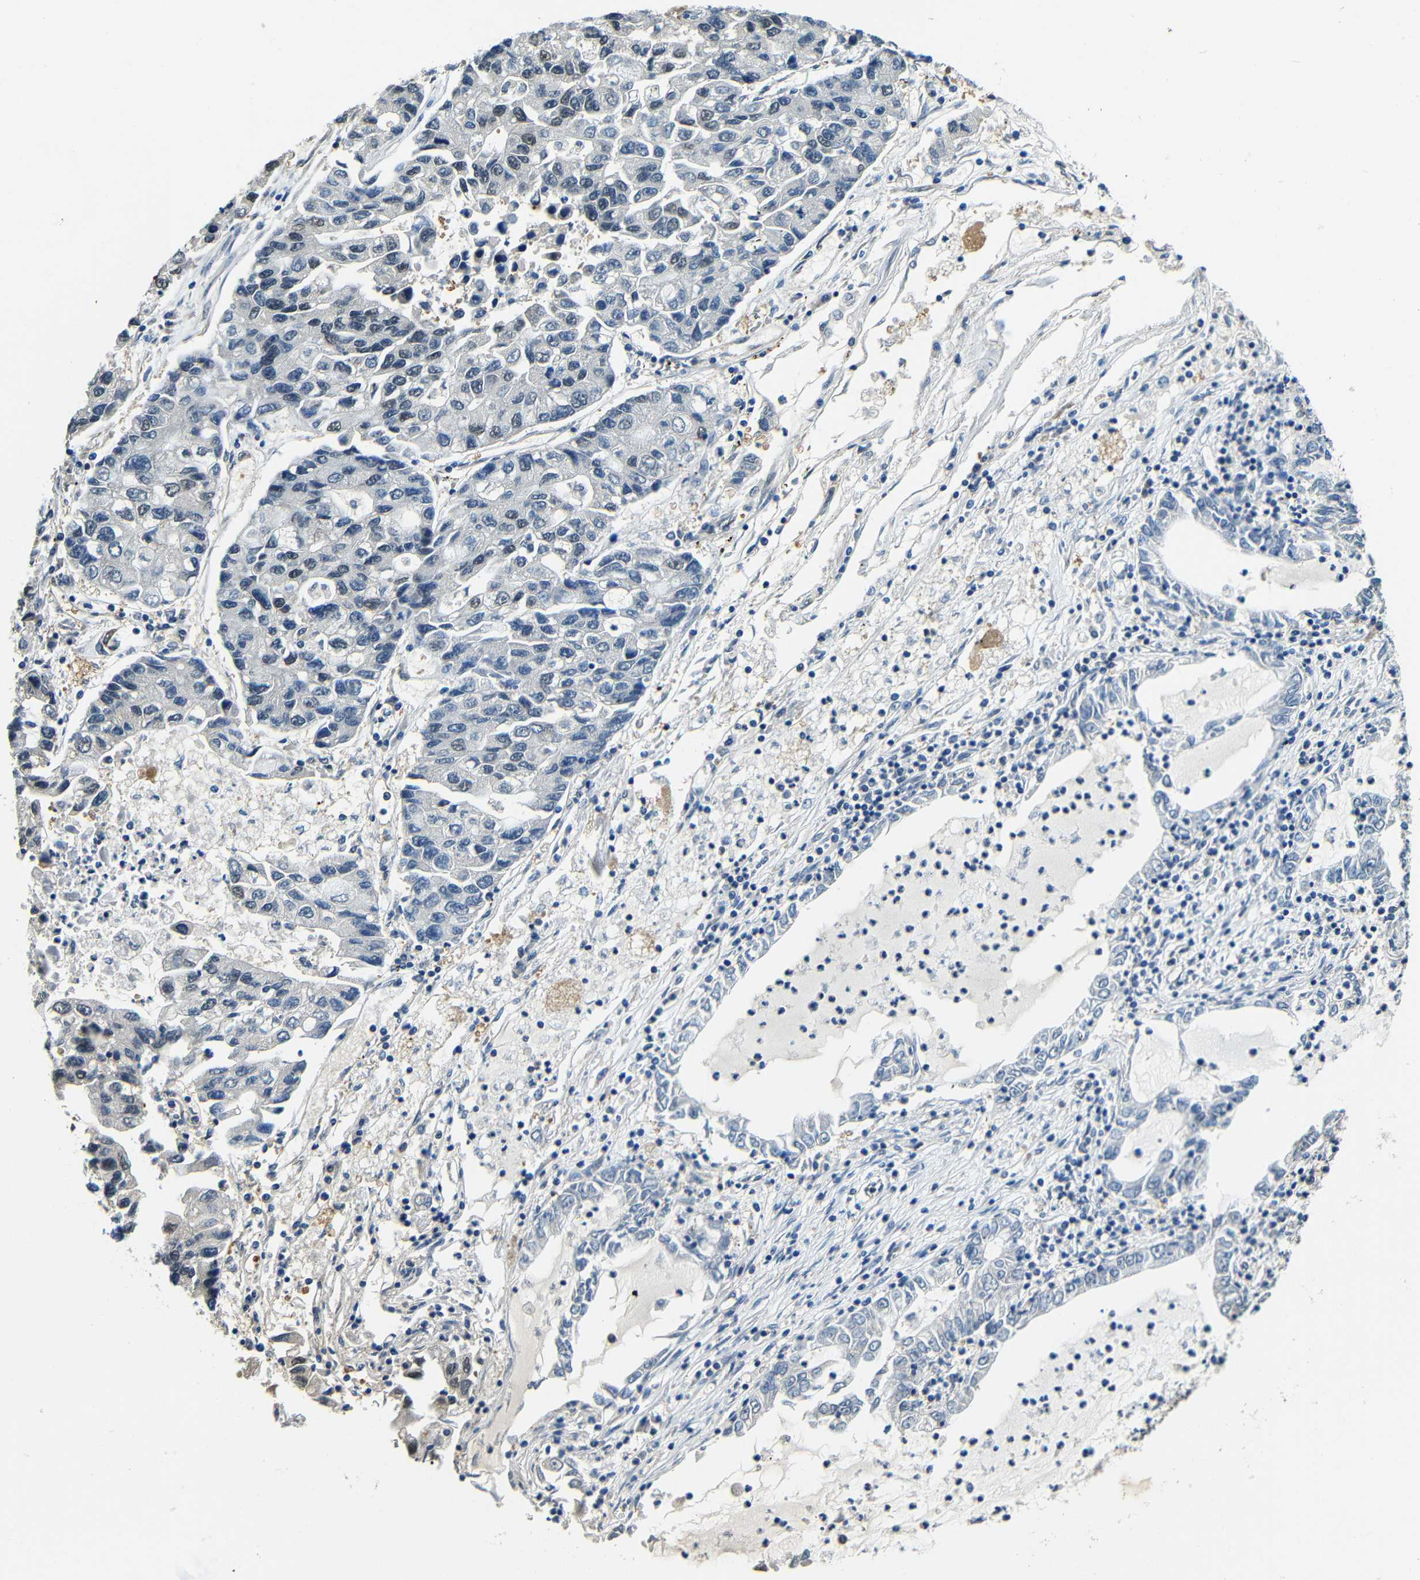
{"staining": {"intensity": "weak", "quantity": "<25%", "location": "nuclear"}, "tissue": "lung cancer", "cell_type": "Tumor cells", "image_type": "cancer", "snomed": [{"axis": "morphology", "description": "Adenocarcinoma, NOS"}, {"axis": "topography", "description": "Lung"}], "caption": "High power microscopy image of an immunohistochemistry (IHC) photomicrograph of lung adenocarcinoma, revealing no significant staining in tumor cells.", "gene": "ADAP1", "patient": {"sex": "female", "age": 51}}